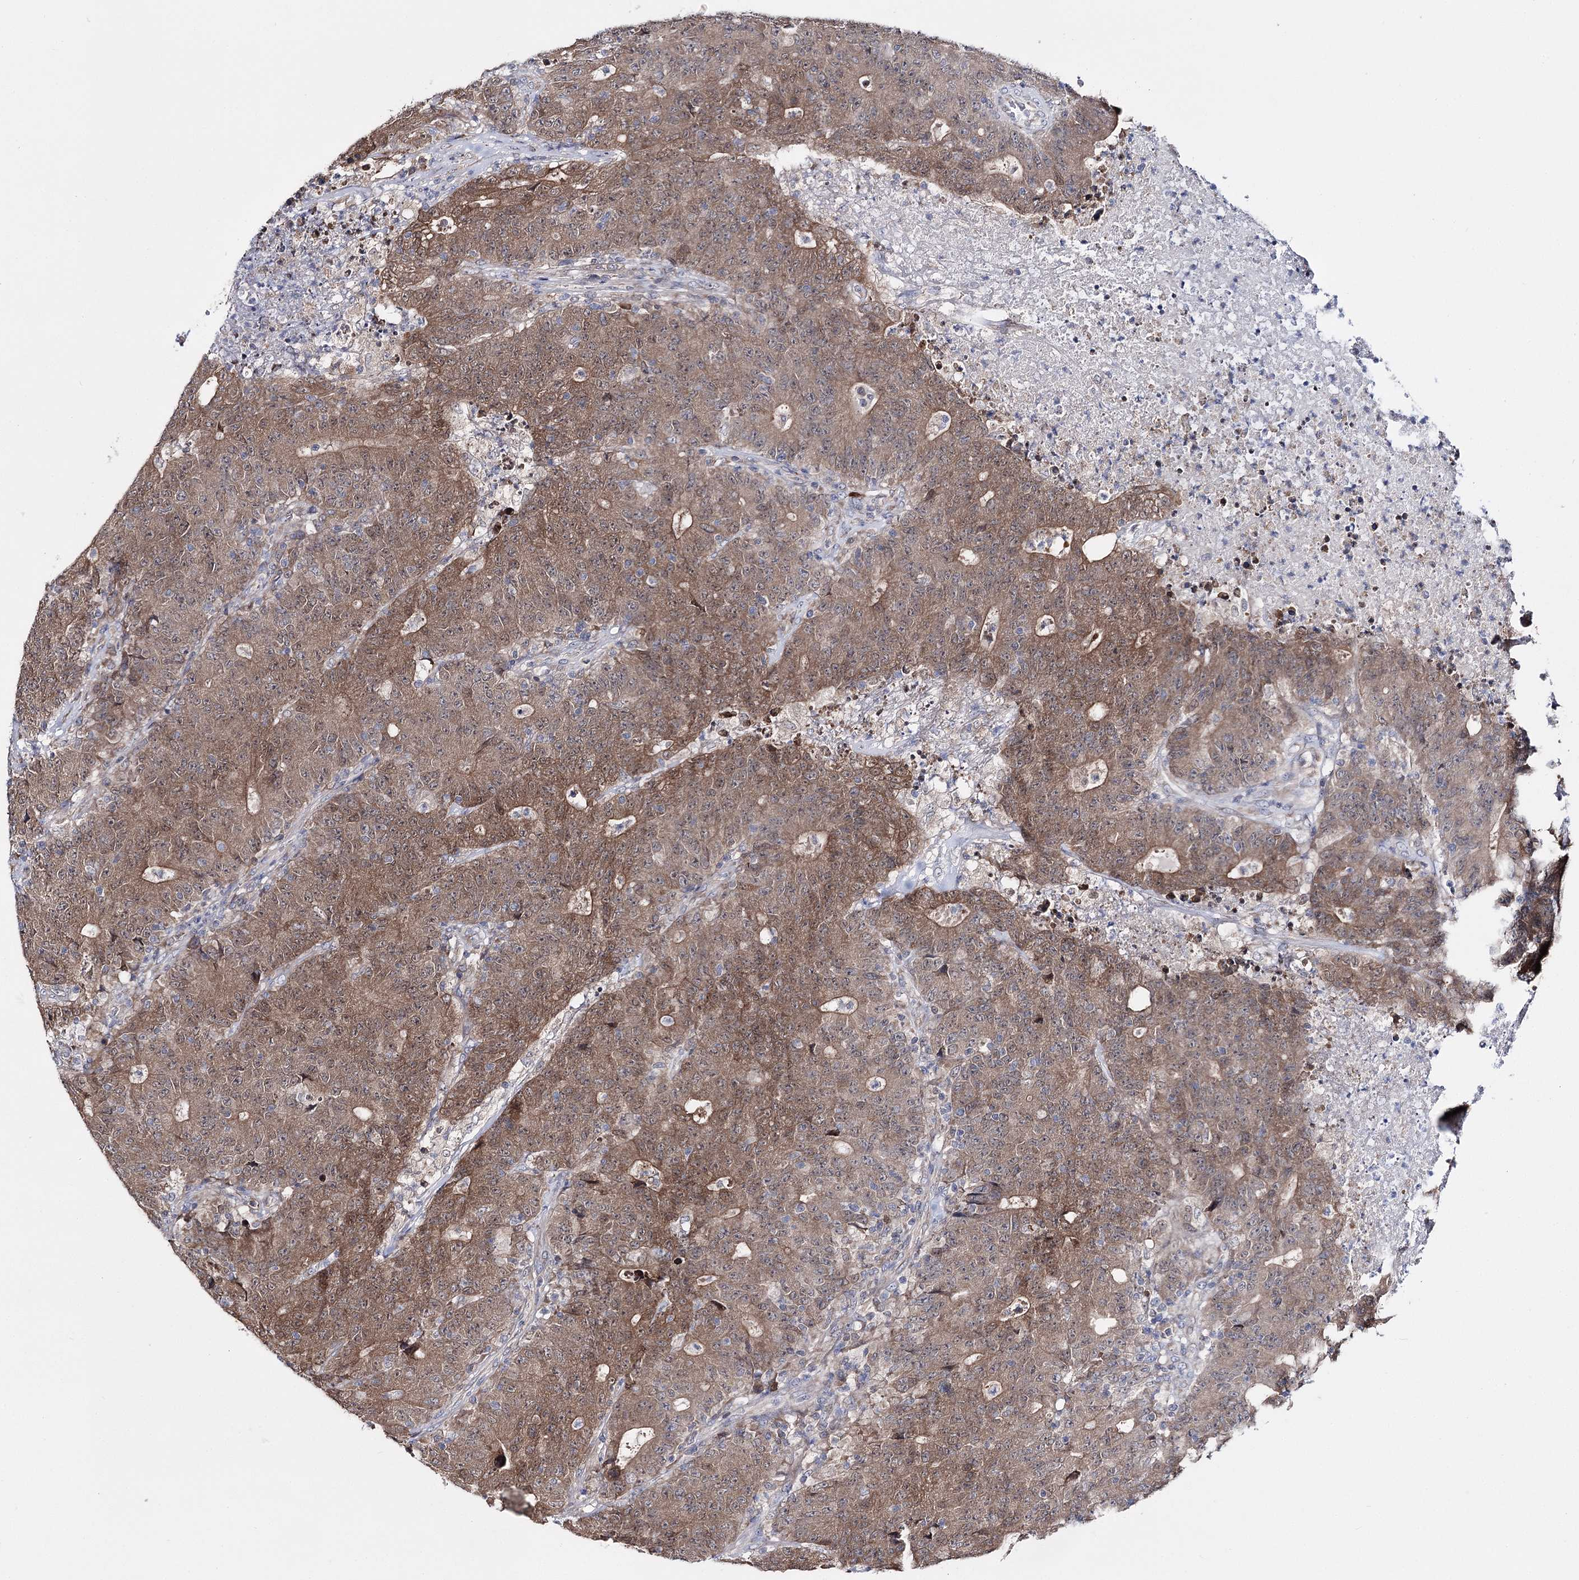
{"staining": {"intensity": "moderate", "quantity": ">75%", "location": "cytoplasmic/membranous,nuclear"}, "tissue": "colorectal cancer", "cell_type": "Tumor cells", "image_type": "cancer", "snomed": [{"axis": "morphology", "description": "Adenocarcinoma, NOS"}, {"axis": "topography", "description": "Colon"}], "caption": "The image exhibits a brown stain indicating the presence of a protein in the cytoplasmic/membranous and nuclear of tumor cells in colorectal cancer (adenocarcinoma).", "gene": "PTER", "patient": {"sex": "female", "age": 75}}